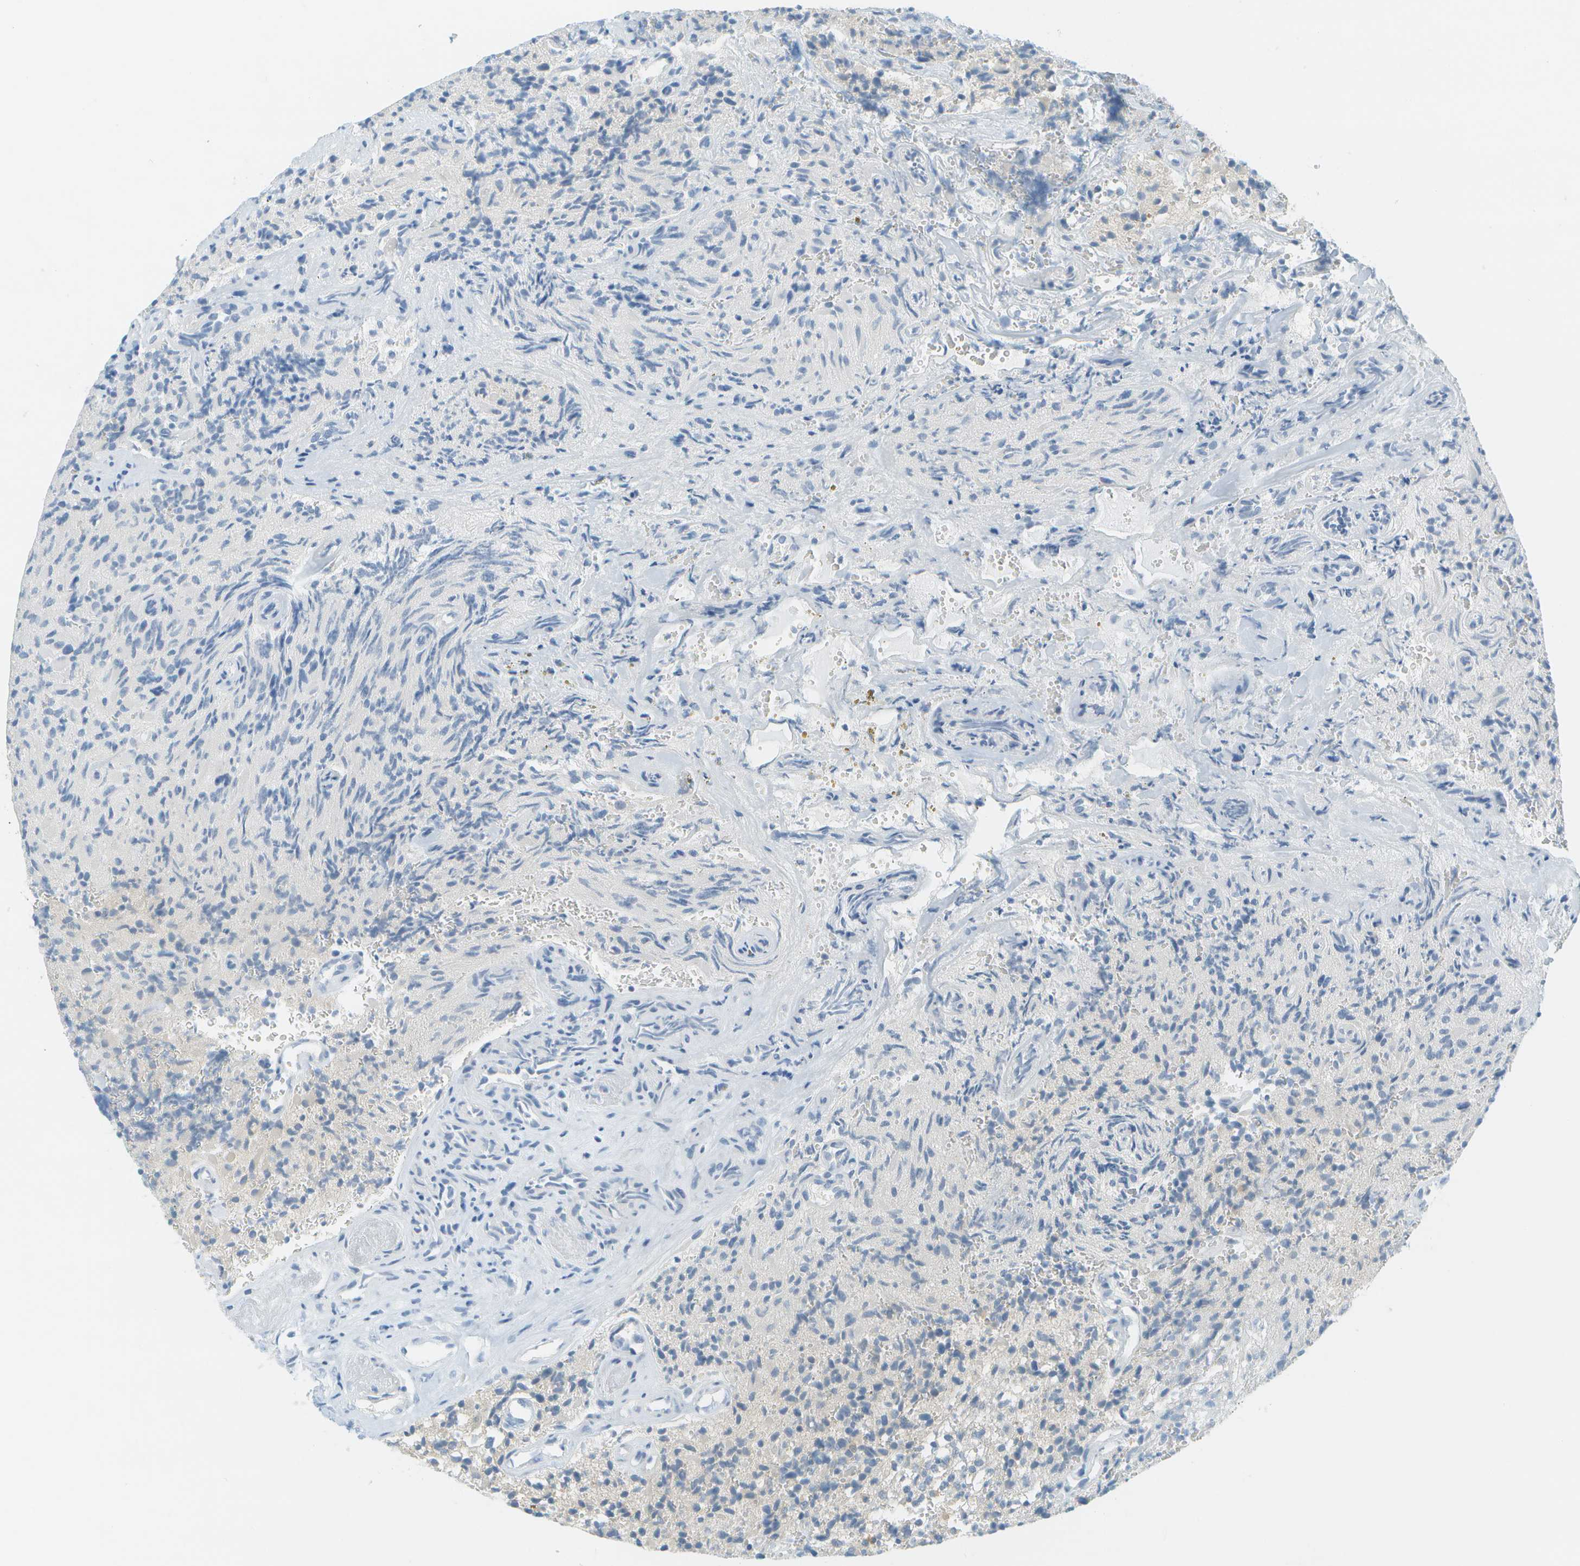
{"staining": {"intensity": "negative", "quantity": "none", "location": "none"}, "tissue": "glioma", "cell_type": "Tumor cells", "image_type": "cancer", "snomed": [{"axis": "morphology", "description": "Glioma, malignant, High grade"}, {"axis": "topography", "description": "Brain"}], "caption": "This is an immunohistochemistry image of human malignant glioma (high-grade). There is no staining in tumor cells.", "gene": "SMYD5", "patient": {"sex": "male", "age": 71}}